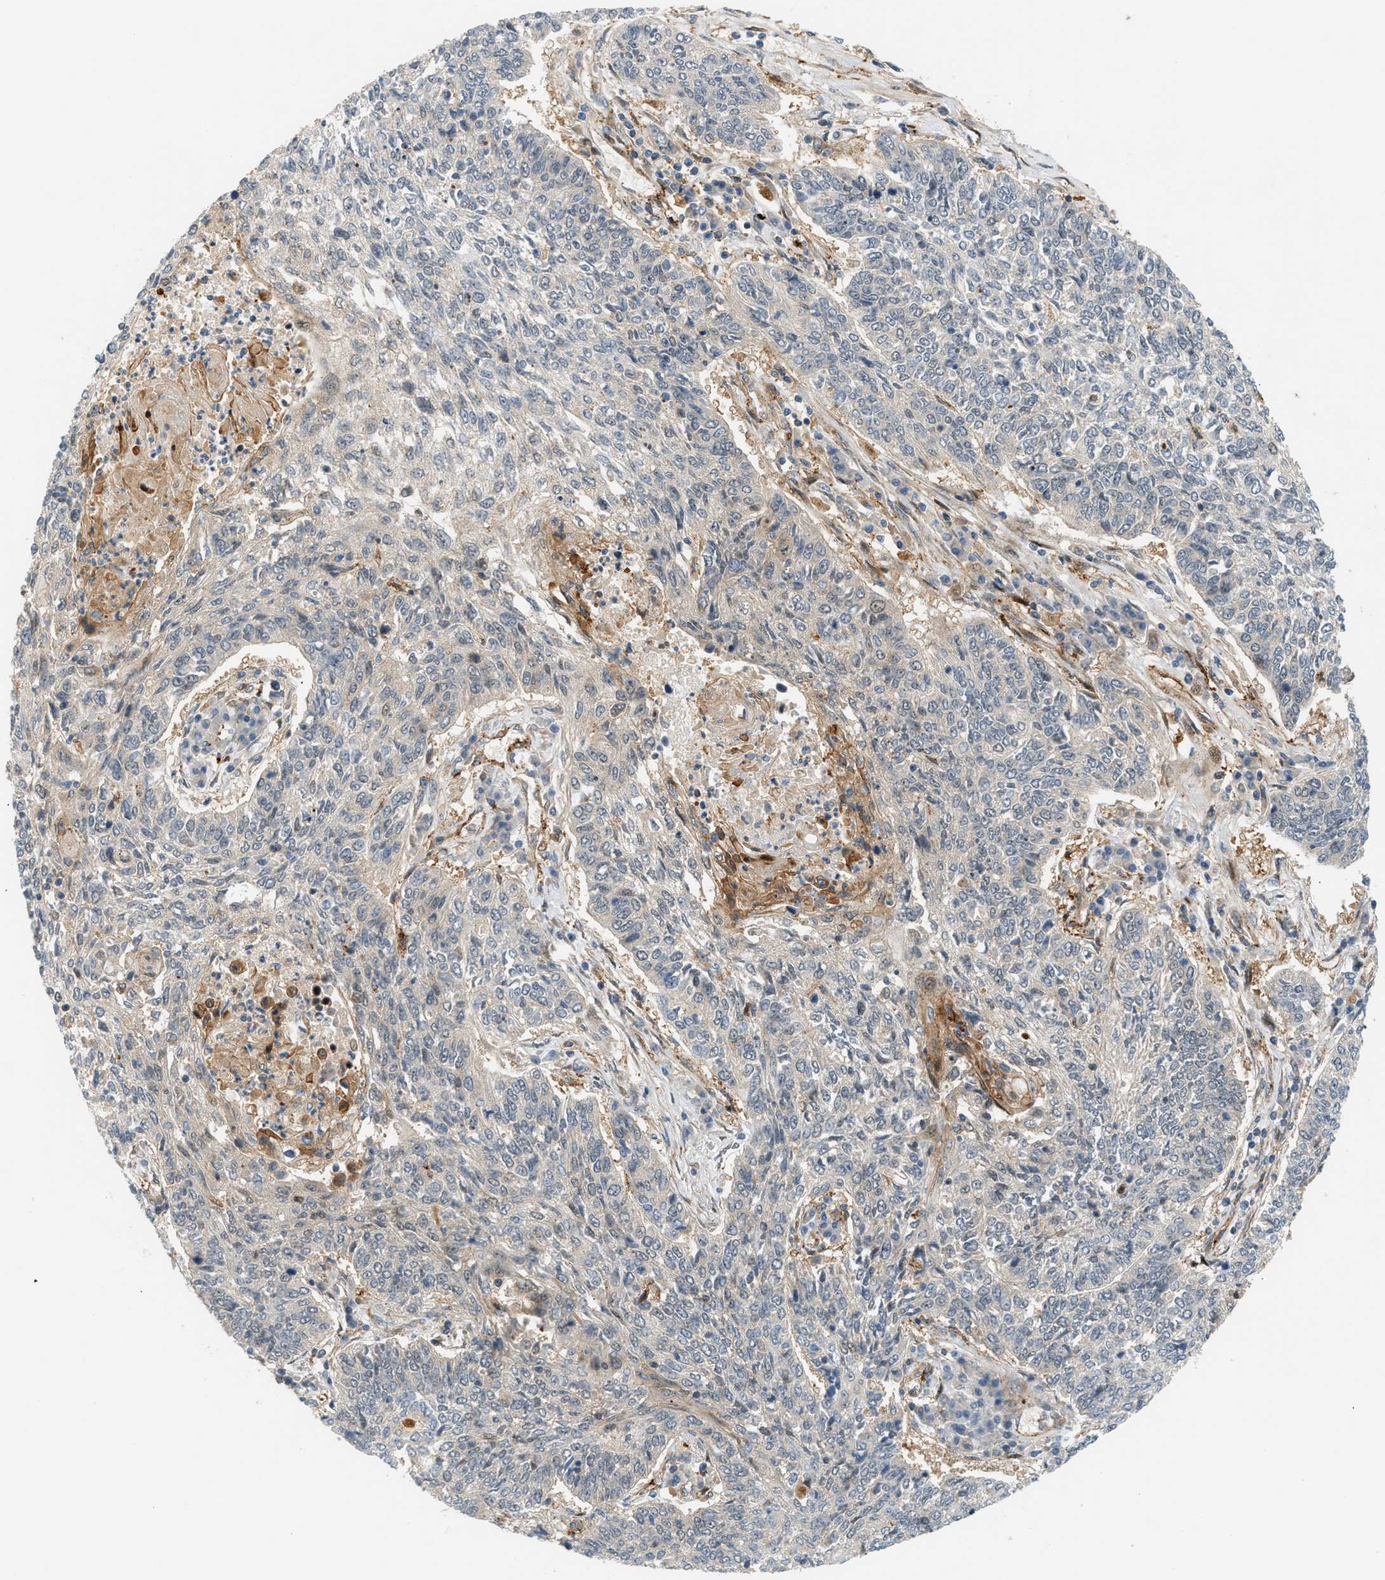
{"staining": {"intensity": "negative", "quantity": "none", "location": "none"}, "tissue": "lung cancer", "cell_type": "Tumor cells", "image_type": "cancer", "snomed": [{"axis": "morphology", "description": "Normal tissue, NOS"}, {"axis": "morphology", "description": "Squamous cell carcinoma, NOS"}, {"axis": "topography", "description": "Cartilage tissue"}, {"axis": "topography", "description": "Bronchus"}, {"axis": "topography", "description": "Lung"}], "caption": "High magnification brightfield microscopy of lung cancer stained with DAB (brown) and counterstained with hematoxylin (blue): tumor cells show no significant expression.", "gene": "EDNRA", "patient": {"sex": "female", "age": 49}}